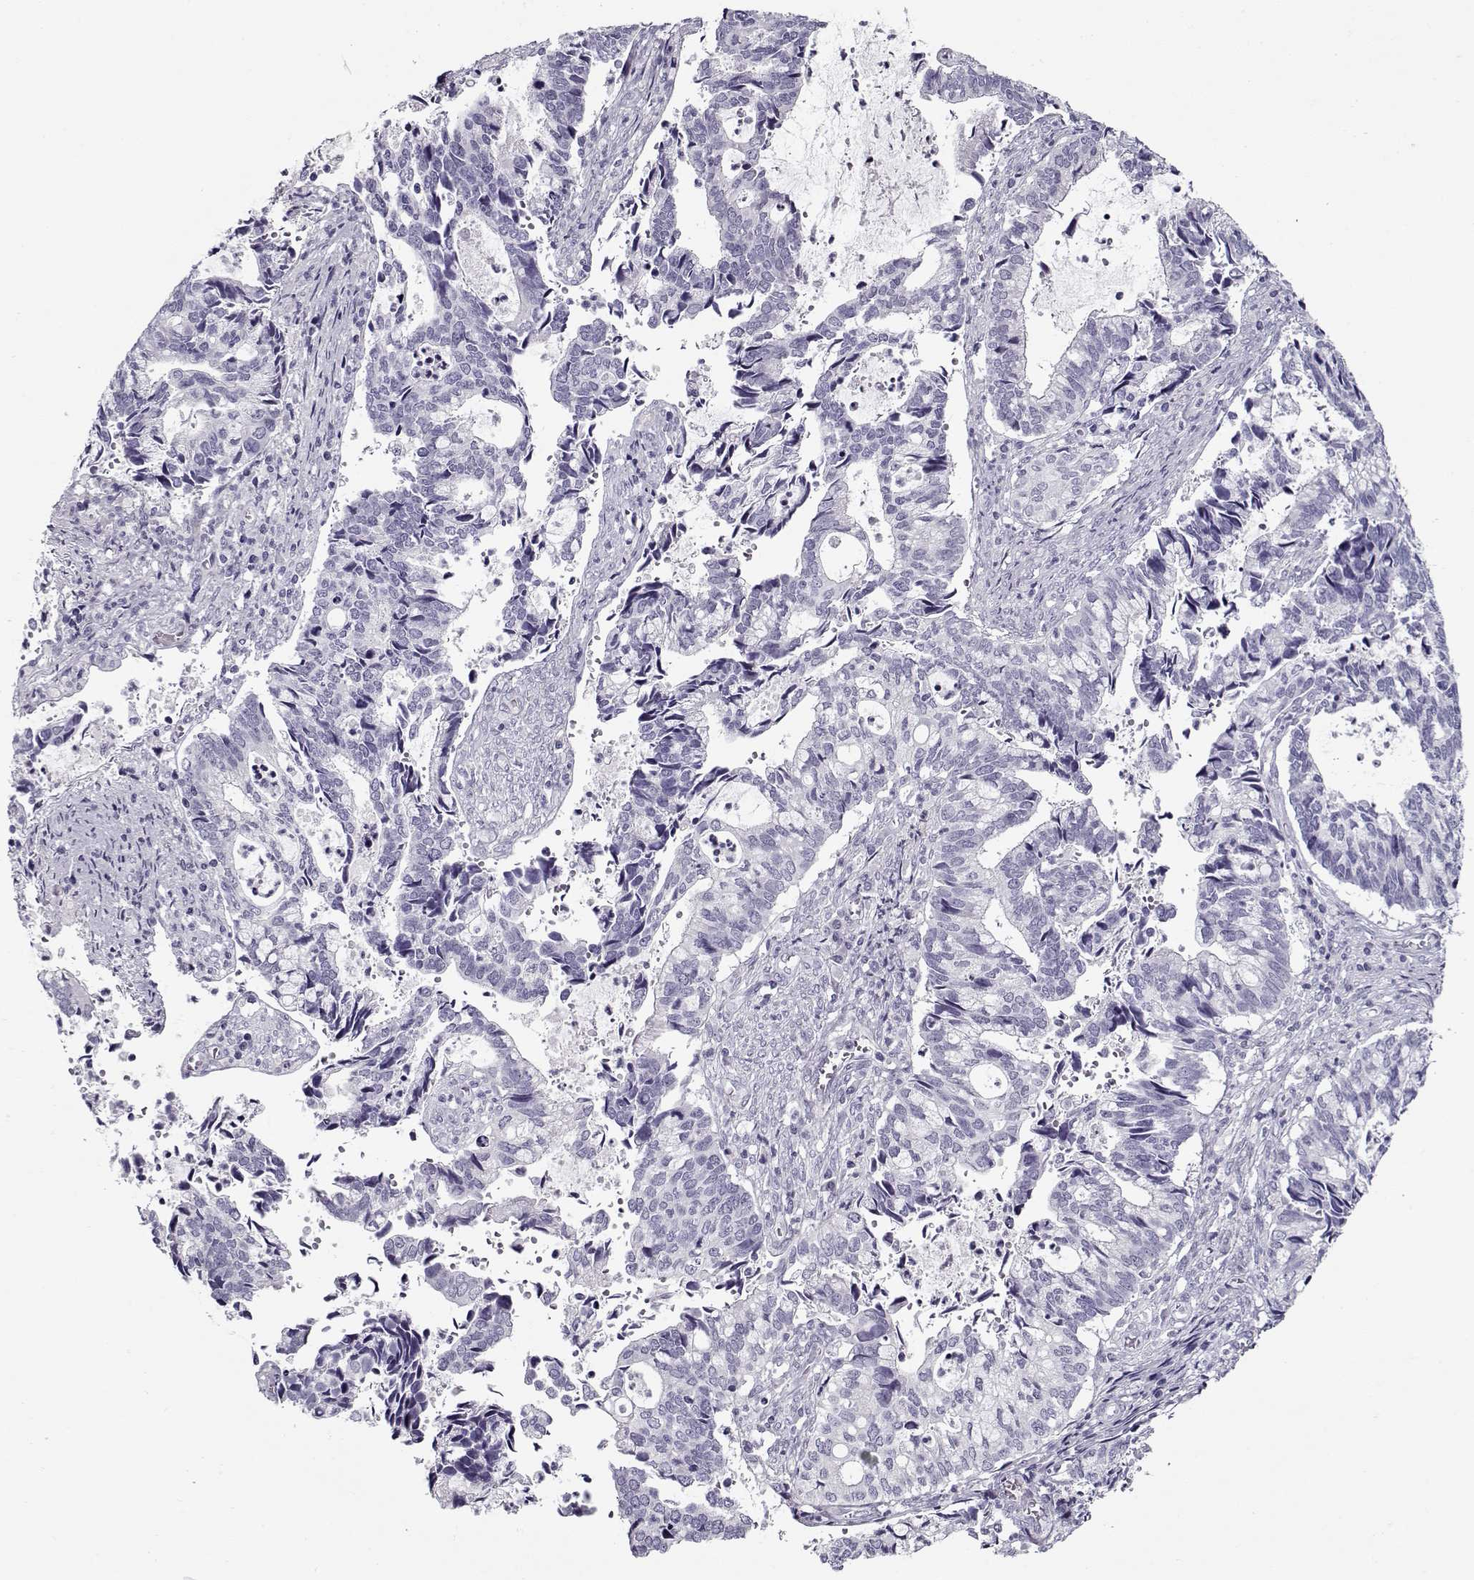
{"staining": {"intensity": "negative", "quantity": "none", "location": "none"}, "tissue": "cervical cancer", "cell_type": "Tumor cells", "image_type": "cancer", "snomed": [{"axis": "morphology", "description": "Adenocarcinoma, NOS"}, {"axis": "topography", "description": "Cervix"}], "caption": "Protein analysis of adenocarcinoma (cervical) shows no significant expression in tumor cells.", "gene": "GAGE2A", "patient": {"sex": "female", "age": 42}}